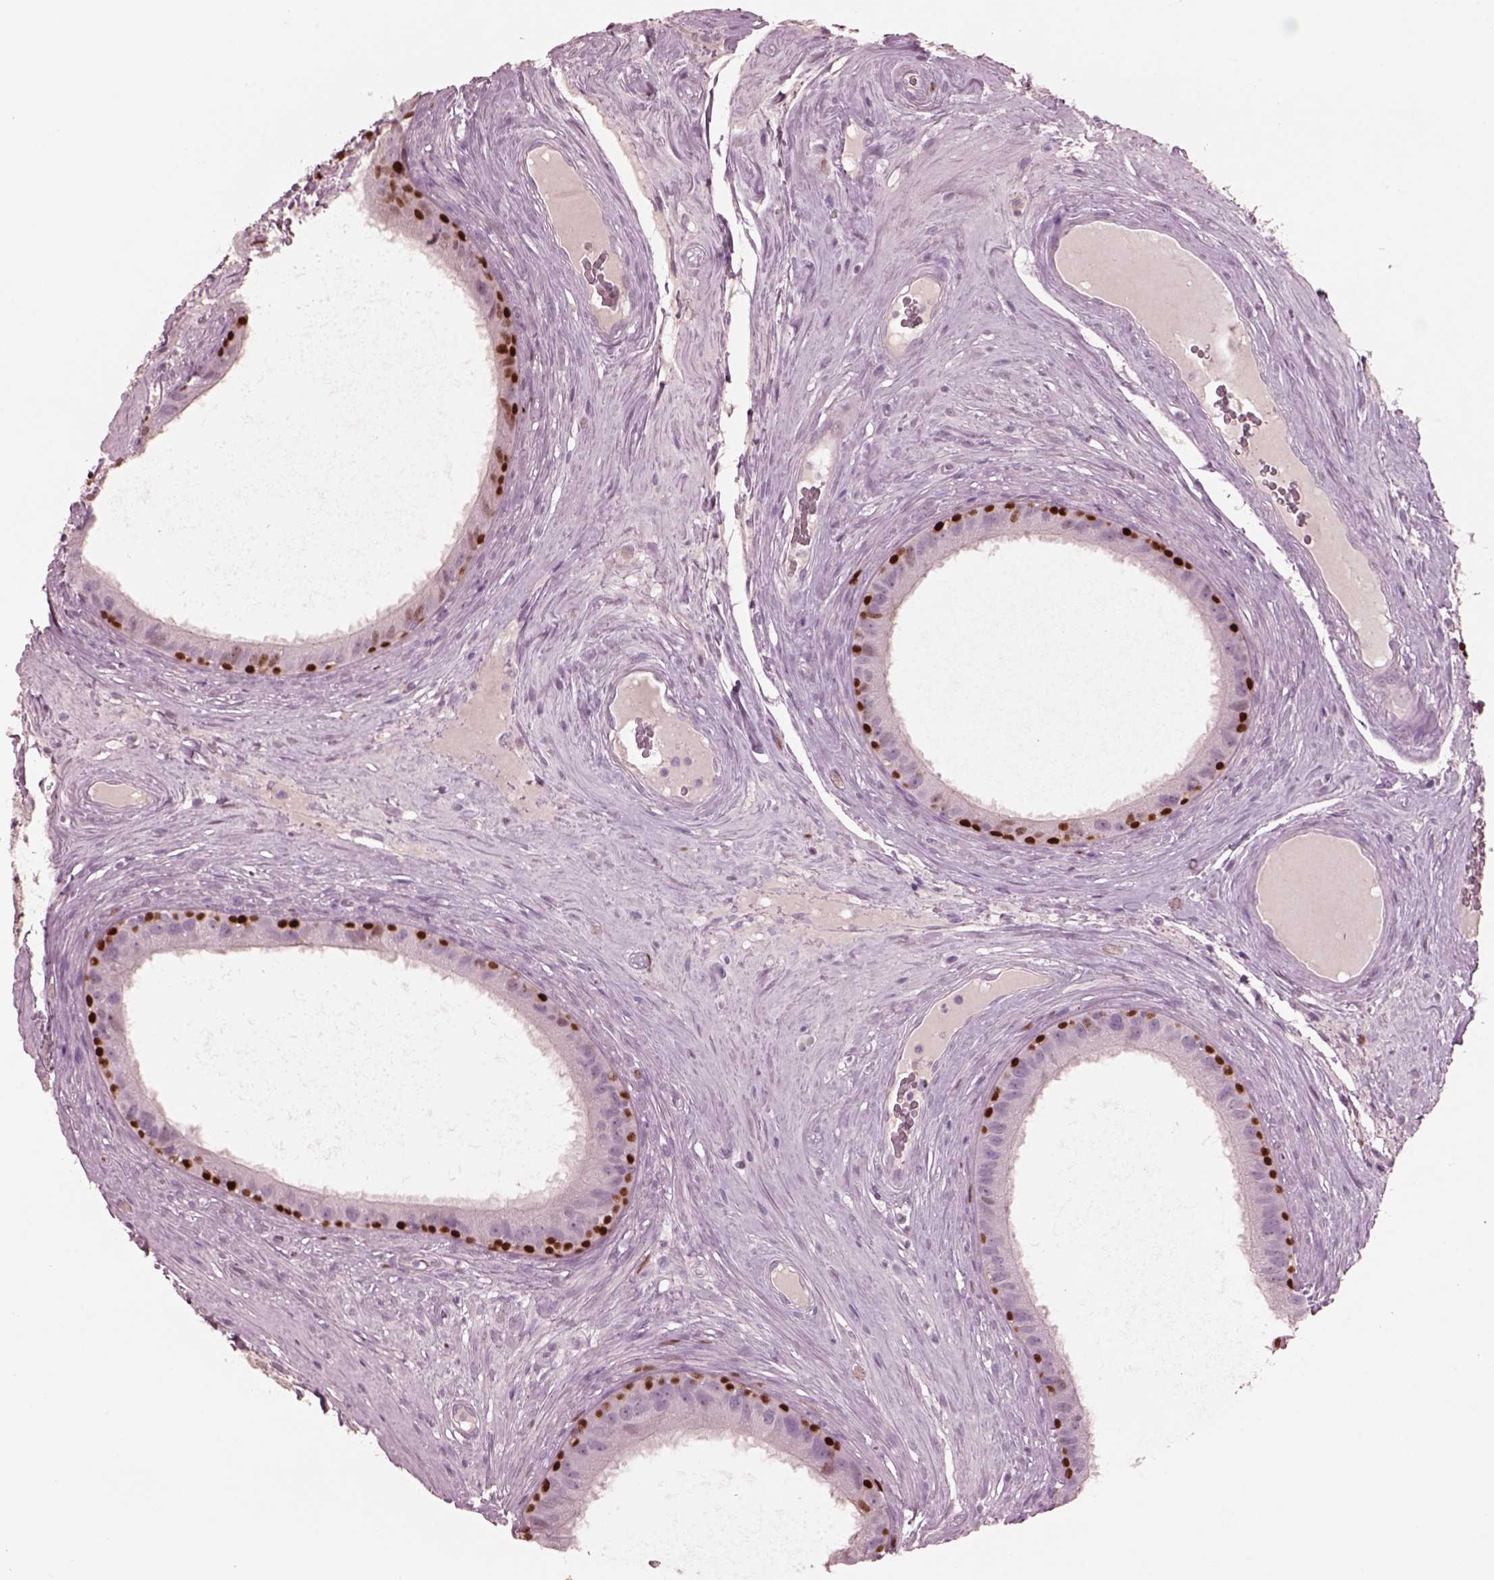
{"staining": {"intensity": "strong", "quantity": "25%-75%", "location": "nuclear"}, "tissue": "epididymis", "cell_type": "Glandular cells", "image_type": "normal", "snomed": [{"axis": "morphology", "description": "Normal tissue, NOS"}, {"axis": "topography", "description": "Epididymis"}], "caption": "IHC staining of benign epididymis, which displays high levels of strong nuclear staining in approximately 25%-75% of glandular cells indicating strong nuclear protein staining. The staining was performed using DAB (brown) for protein detection and nuclei were counterstained in hematoxylin (blue).", "gene": "SOX9", "patient": {"sex": "male", "age": 59}}